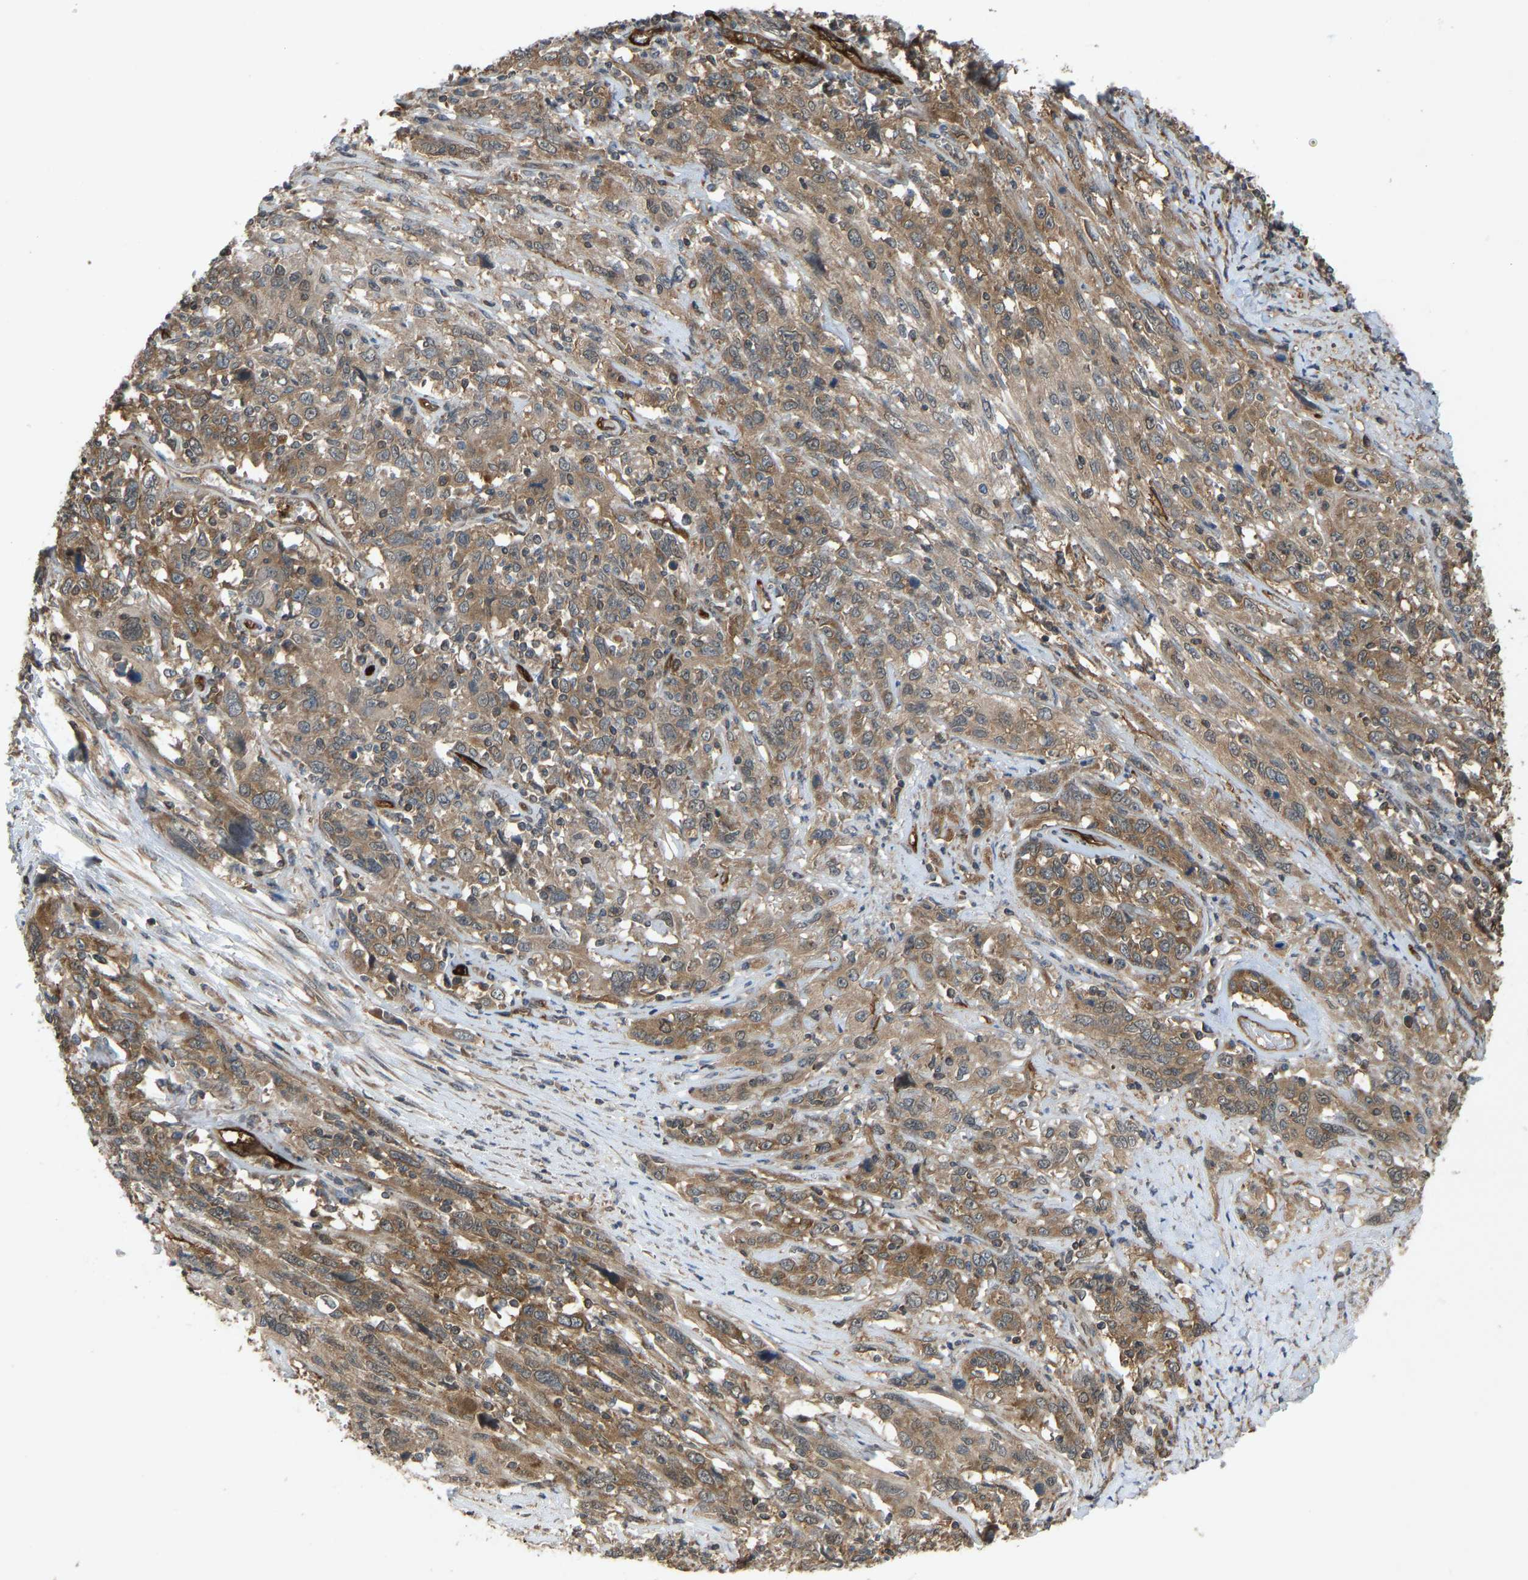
{"staining": {"intensity": "moderate", "quantity": ">75%", "location": "cytoplasmic/membranous"}, "tissue": "cervical cancer", "cell_type": "Tumor cells", "image_type": "cancer", "snomed": [{"axis": "morphology", "description": "Squamous cell carcinoma, NOS"}, {"axis": "topography", "description": "Cervix"}], "caption": "A photomicrograph showing moderate cytoplasmic/membranous expression in approximately >75% of tumor cells in squamous cell carcinoma (cervical), as visualized by brown immunohistochemical staining.", "gene": "CCT8", "patient": {"sex": "female", "age": 46}}